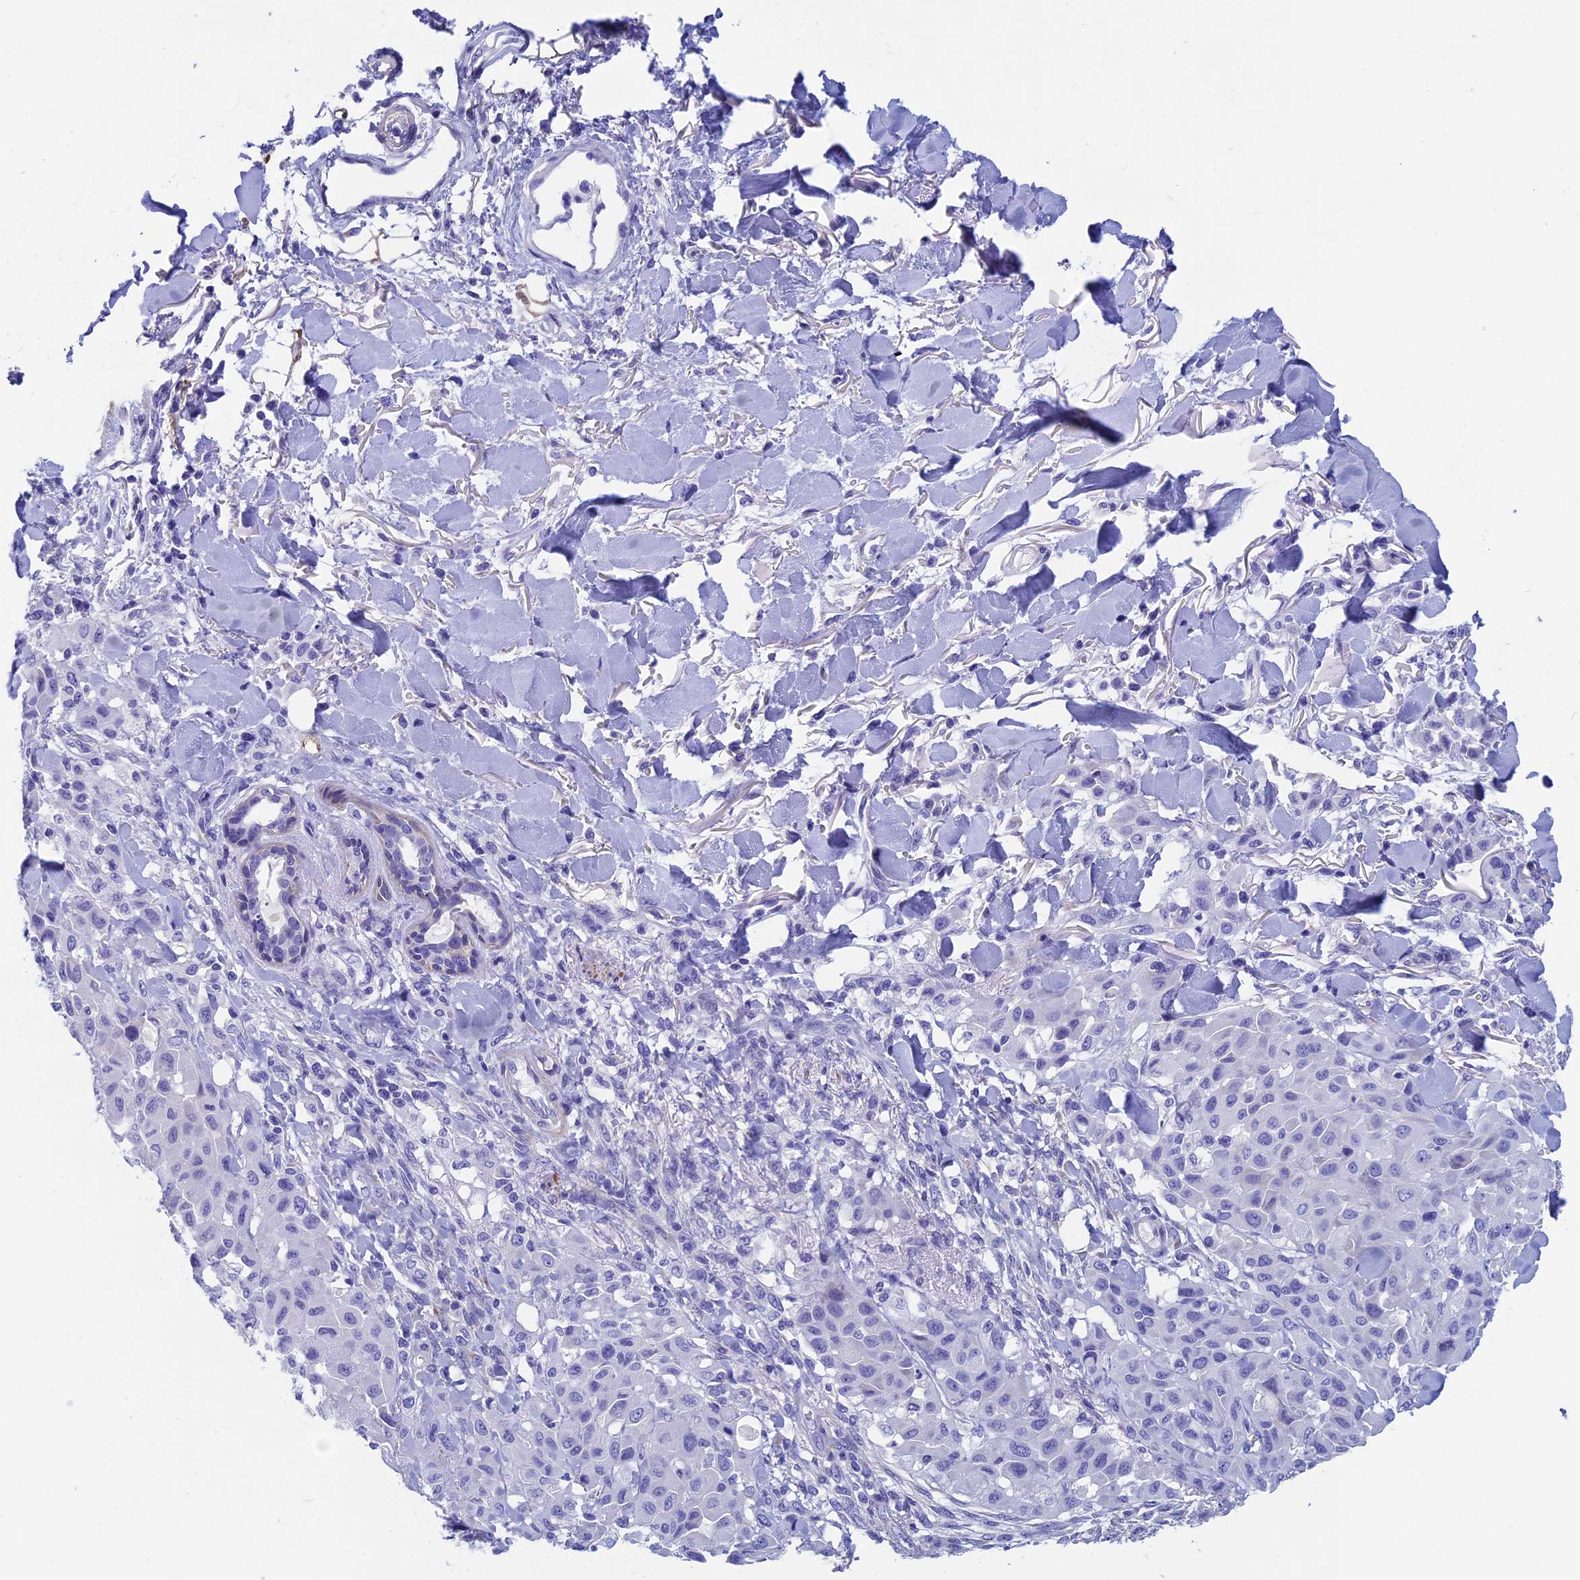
{"staining": {"intensity": "negative", "quantity": "none", "location": "none"}, "tissue": "melanoma", "cell_type": "Tumor cells", "image_type": "cancer", "snomed": [{"axis": "morphology", "description": "Malignant melanoma, Metastatic site"}, {"axis": "topography", "description": "Skin"}], "caption": "IHC image of neoplastic tissue: melanoma stained with DAB exhibits no significant protein expression in tumor cells. The staining was performed using DAB to visualize the protein expression in brown, while the nuclei were stained in blue with hematoxylin (Magnification: 20x).", "gene": "ADH7", "patient": {"sex": "female", "age": 81}}